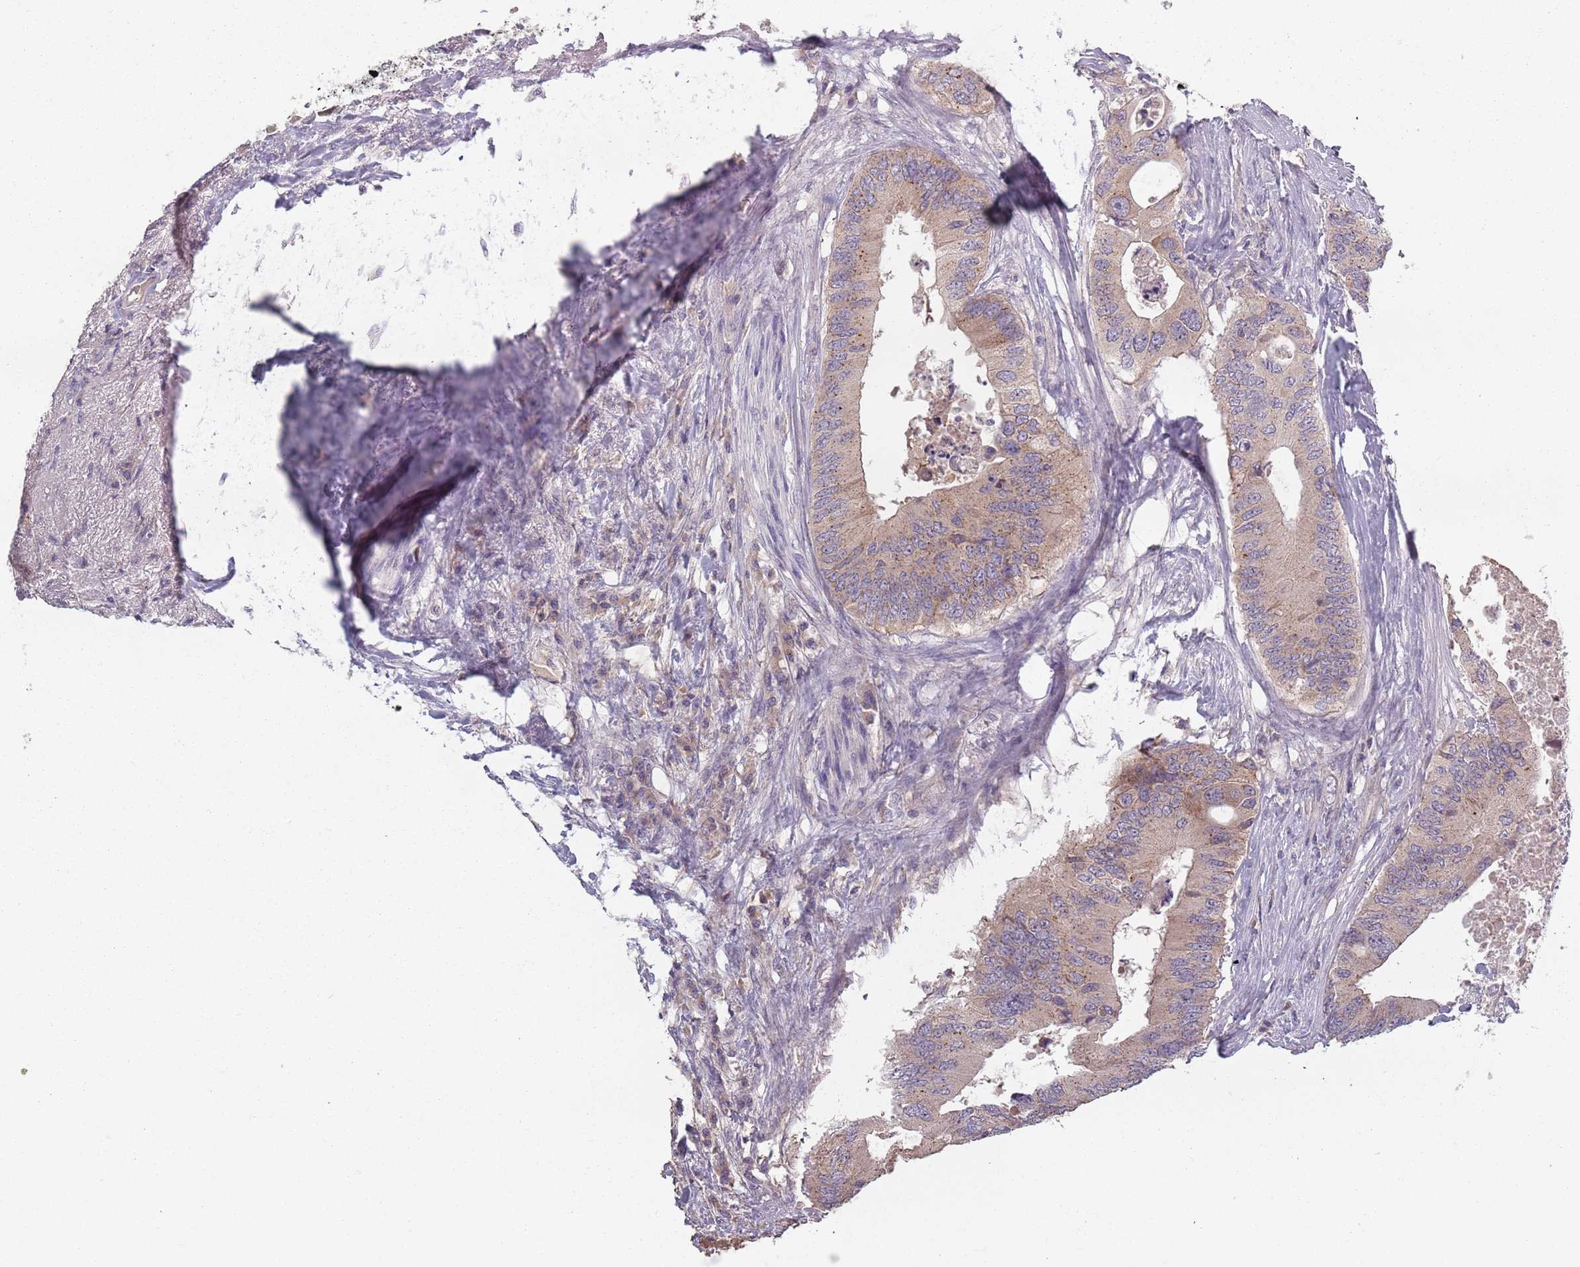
{"staining": {"intensity": "weak", "quantity": "25%-75%", "location": "cytoplasmic/membranous"}, "tissue": "colorectal cancer", "cell_type": "Tumor cells", "image_type": "cancer", "snomed": [{"axis": "morphology", "description": "Adenocarcinoma, NOS"}, {"axis": "topography", "description": "Colon"}], "caption": "Colorectal cancer stained for a protein (brown) exhibits weak cytoplasmic/membranous positive staining in approximately 25%-75% of tumor cells.", "gene": "ASB13", "patient": {"sex": "male", "age": 71}}